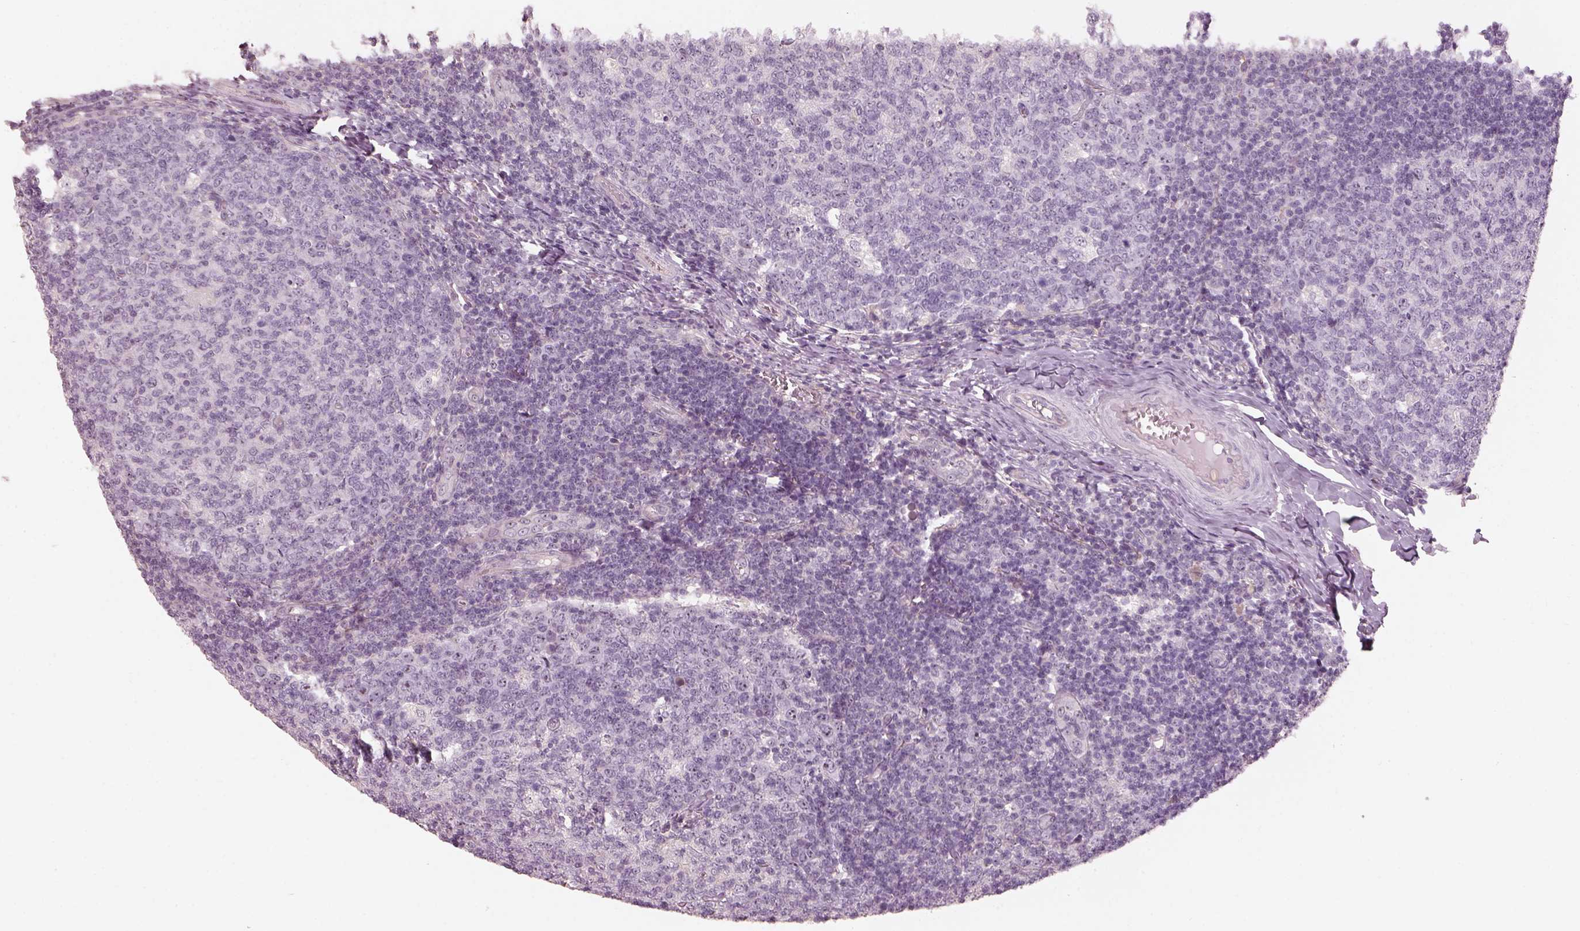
{"staining": {"intensity": "negative", "quantity": "none", "location": "none"}, "tissue": "tonsil", "cell_type": "Germinal center cells", "image_type": "normal", "snomed": [{"axis": "morphology", "description": "Normal tissue, NOS"}, {"axis": "topography", "description": "Tonsil"}], "caption": "Immunohistochemical staining of normal human tonsil exhibits no significant expression in germinal center cells.", "gene": "CDS1", "patient": {"sex": "female", "age": 13}}